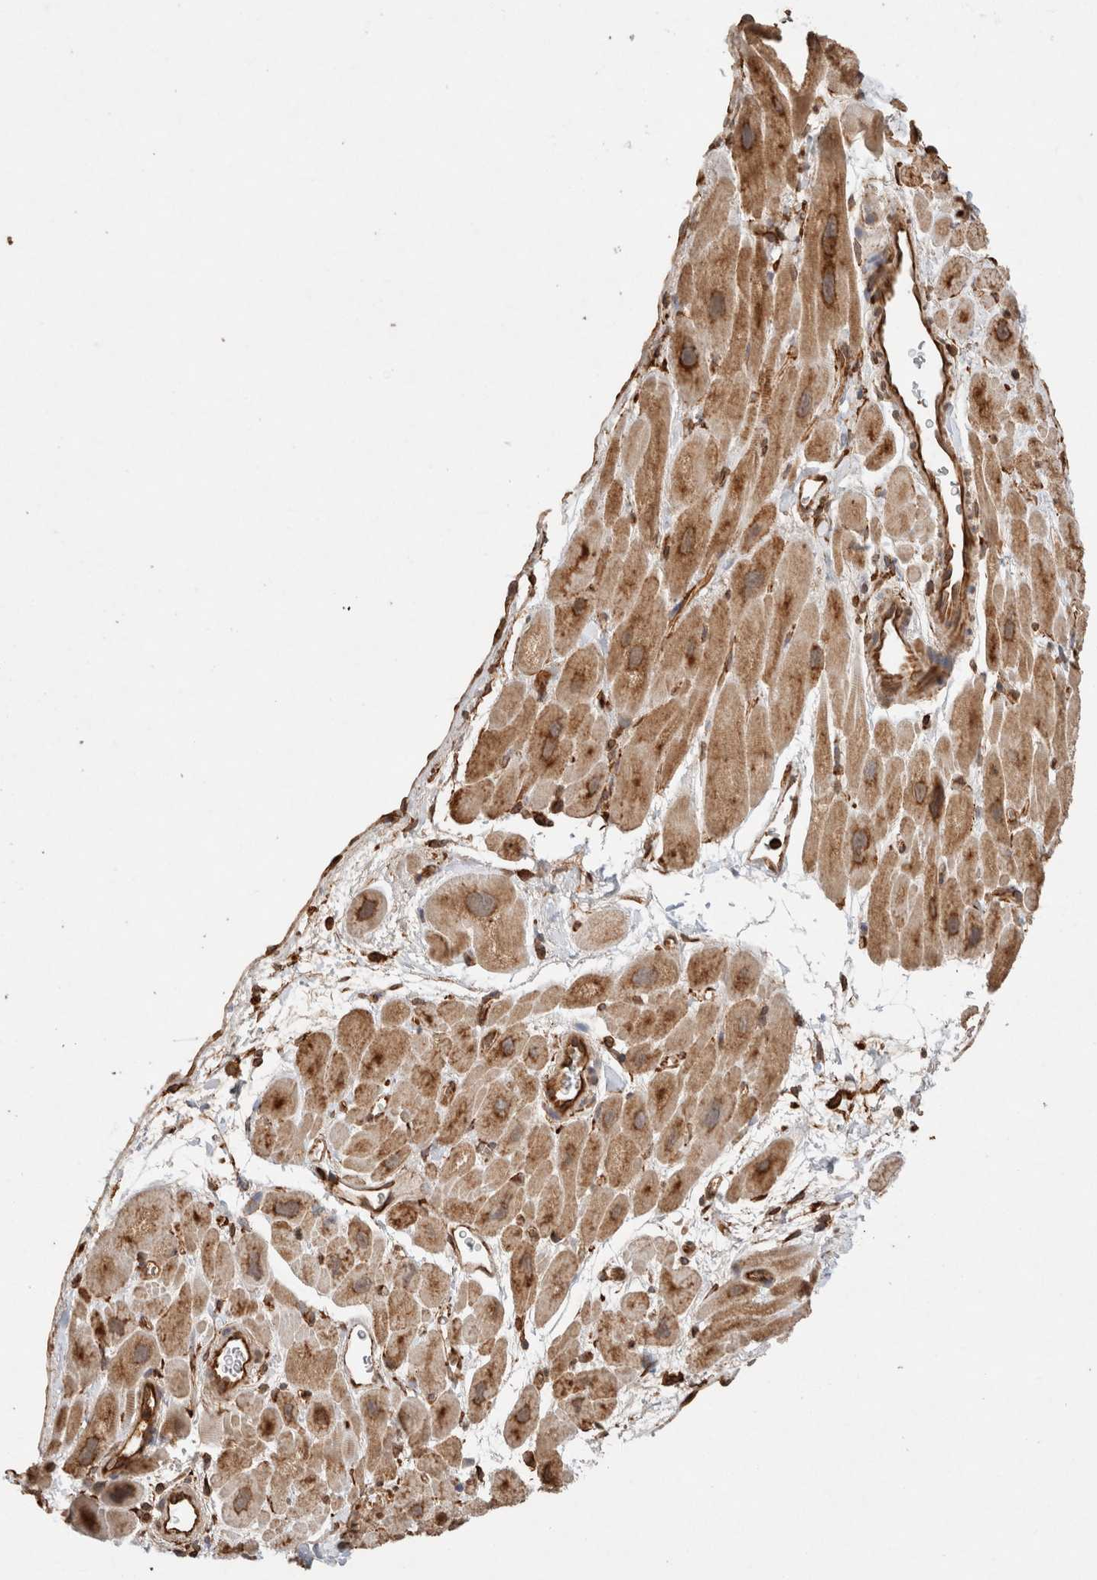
{"staining": {"intensity": "moderate", "quantity": ">75%", "location": "cytoplasmic/membranous"}, "tissue": "heart muscle", "cell_type": "Cardiomyocytes", "image_type": "normal", "snomed": [{"axis": "morphology", "description": "Normal tissue, NOS"}, {"axis": "topography", "description": "Heart"}], "caption": "Cardiomyocytes display medium levels of moderate cytoplasmic/membranous positivity in approximately >75% of cells in unremarkable human heart muscle. The staining was performed using DAB (3,3'-diaminobenzidine) to visualize the protein expression in brown, while the nuclei were stained in blue with hematoxylin (Magnification: 20x).", "gene": "ERAP1", "patient": {"sex": "male", "age": 49}}